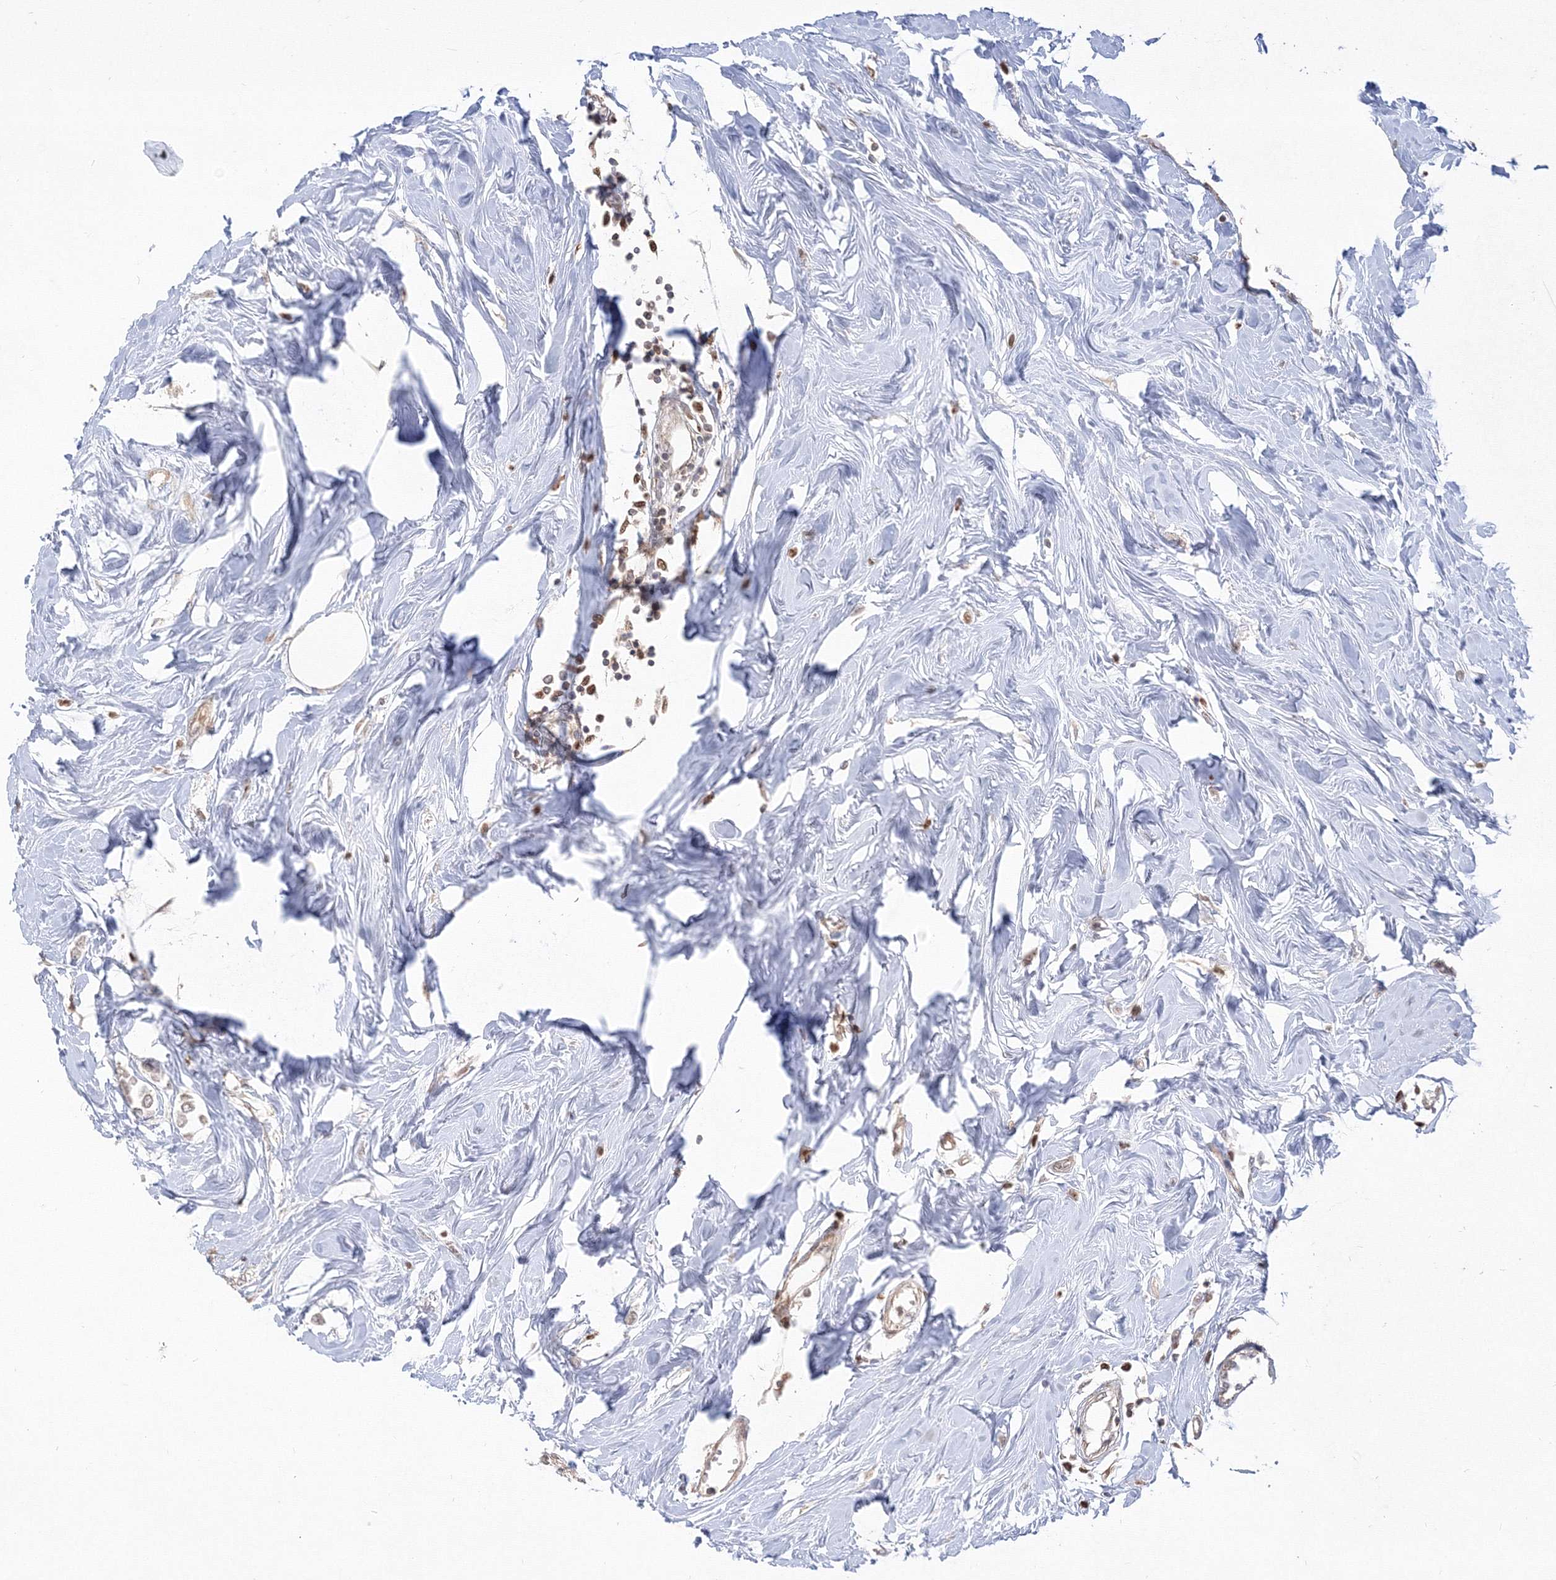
{"staining": {"intensity": "weak", "quantity": "<25%", "location": "cytoplasmic/membranous"}, "tissue": "breast cancer", "cell_type": "Tumor cells", "image_type": "cancer", "snomed": [{"axis": "morphology", "description": "Lobular carcinoma"}, {"axis": "topography", "description": "Breast"}], "caption": "Immunohistochemical staining of breast cancer exhibits no significant expression in tumor cells.", "gene": "TMEM50B", "patient": {"sex": "female", "age": 51}}